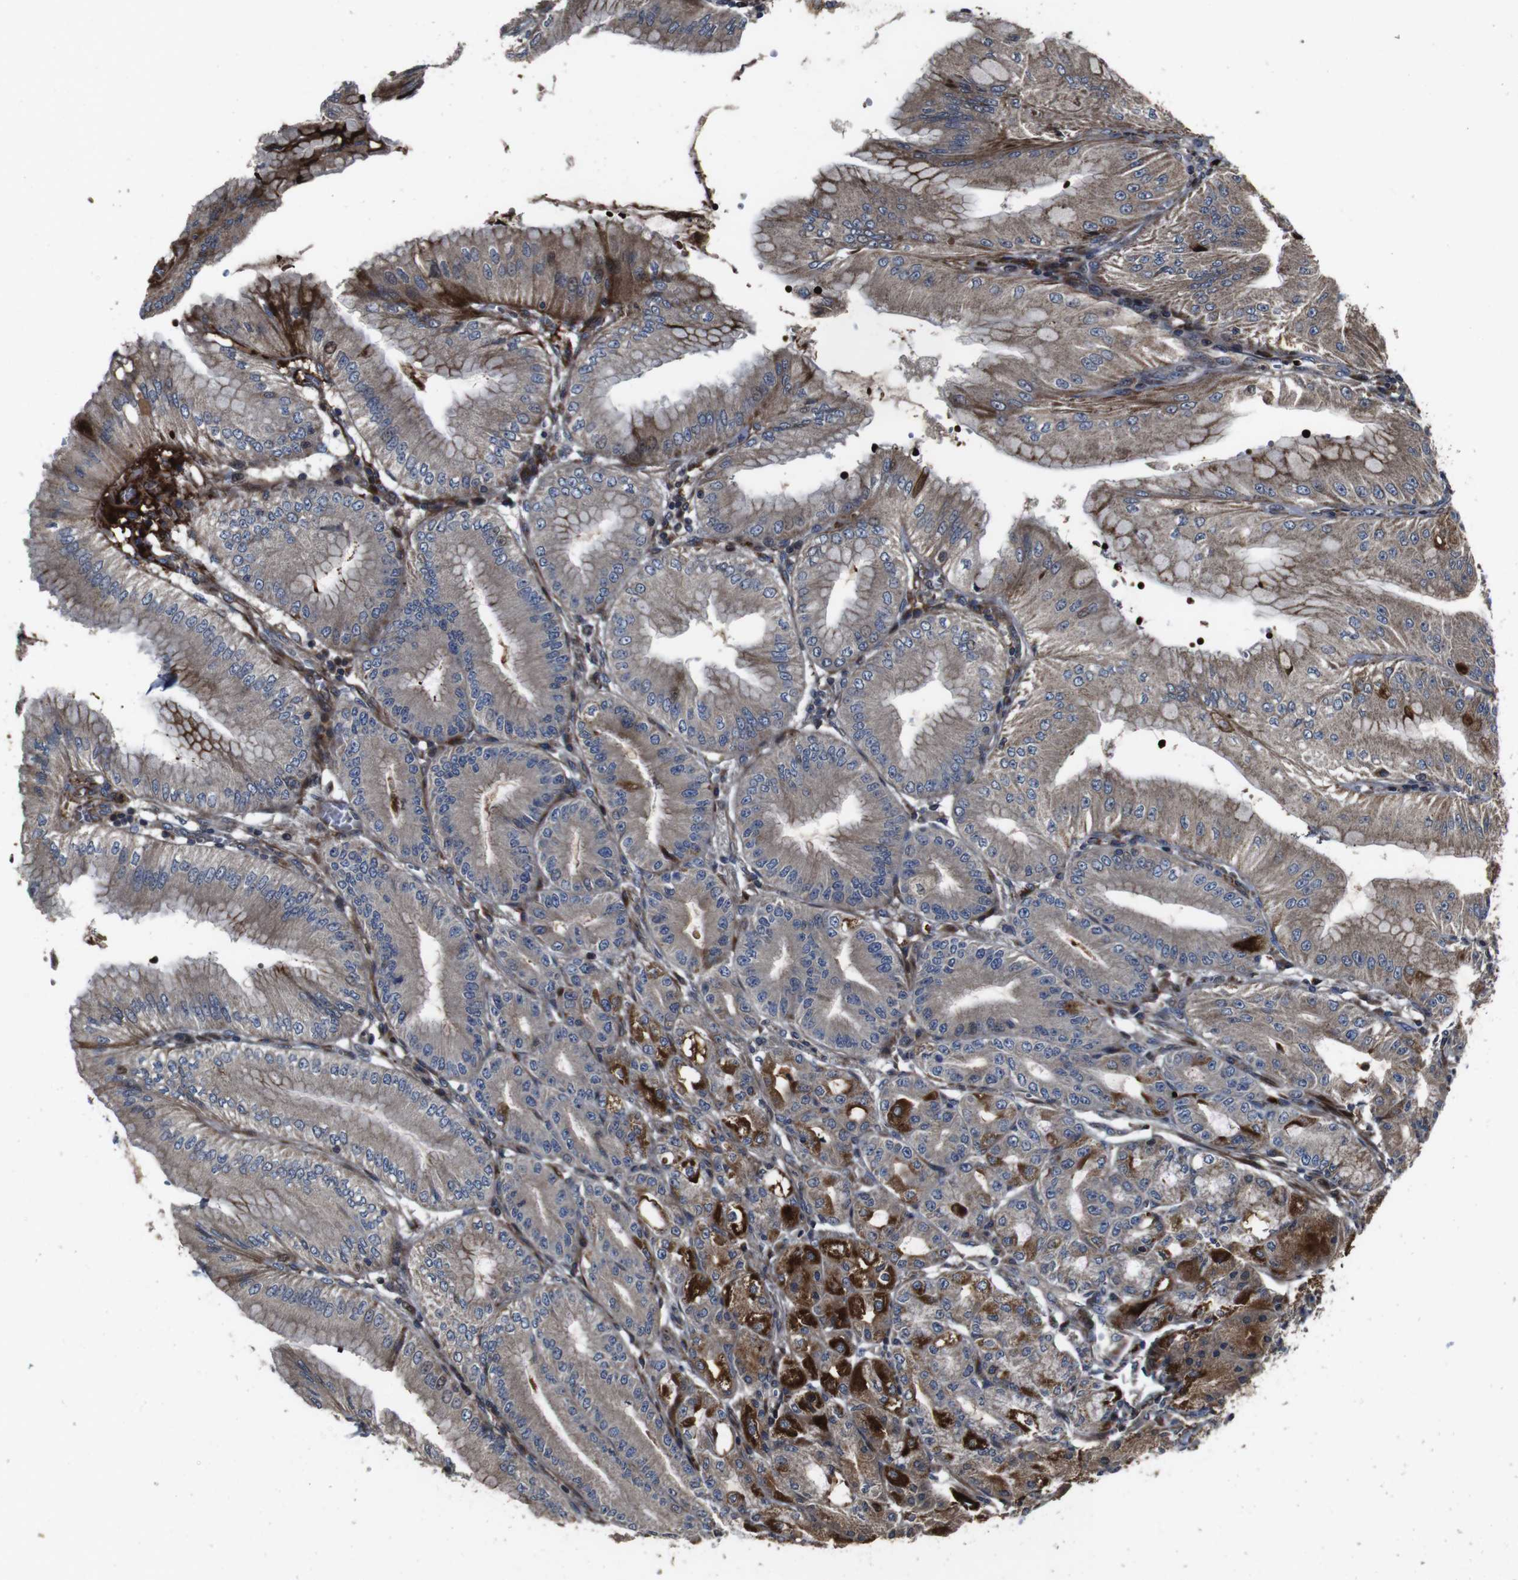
{"staining": {"intensity": "strong", "quantity": "25%-75%", "location": "cytoplasmic/membranous"}, "tissue": "stomach", "cell_type": "Glandular cells", "image_type": "normal", "snomed": [{"axis": "morphology", "description": "Normal tissue, NOS"}, {"axis": "topography", "description": "Stomach, lower"}], "caption": "Benign stomach shows strong cytoplasmic/membranous staining in approximately 25%-75% of glandular cells, visualized by immunohistochemistry.", "gene": "SMYD3", "patient": {"sex": "male", "age": 71}}